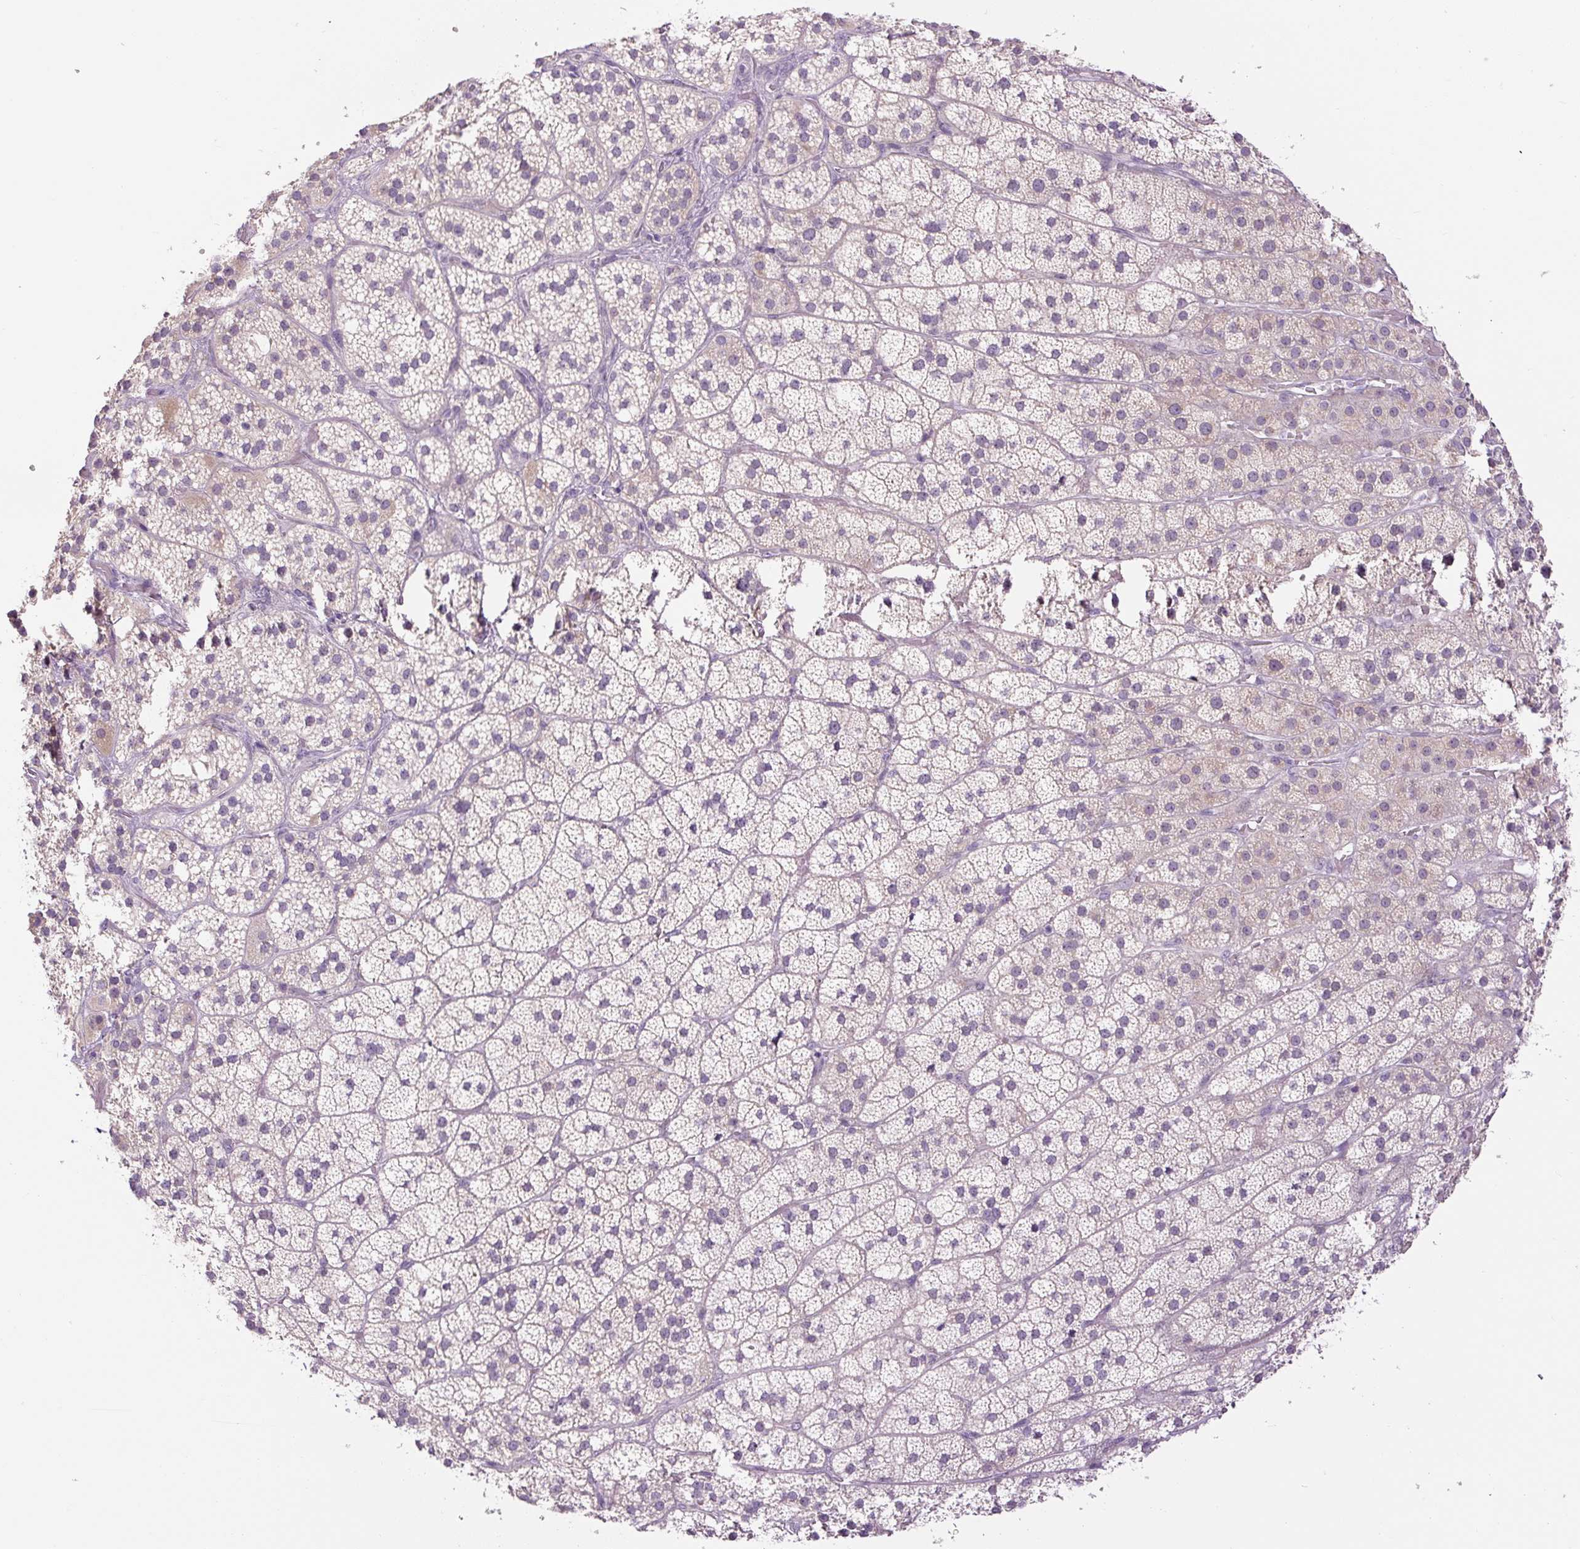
{"staining": {"intensity": "negative", "quantity": "none", "location": "none"}, "tissue": "adrenal gland", "cell_type": "Glandular cells", "image_type": "normal", "snomed": [{"axis": "morphology", "description": "Normal tissue, NOS"}, {"axis": "topography", "description": "Adrenal gland"}], "caption": "Immunohistochemical staining of benign adrenal gland shows no significant staining in glandular cells. (Brightfield microscopy of DAB (3,3'-diaminobenzidine) immunohistochemistry at high magnification).", "gene": "FABP7", "patient": {"sex": "male", "age": 57}}